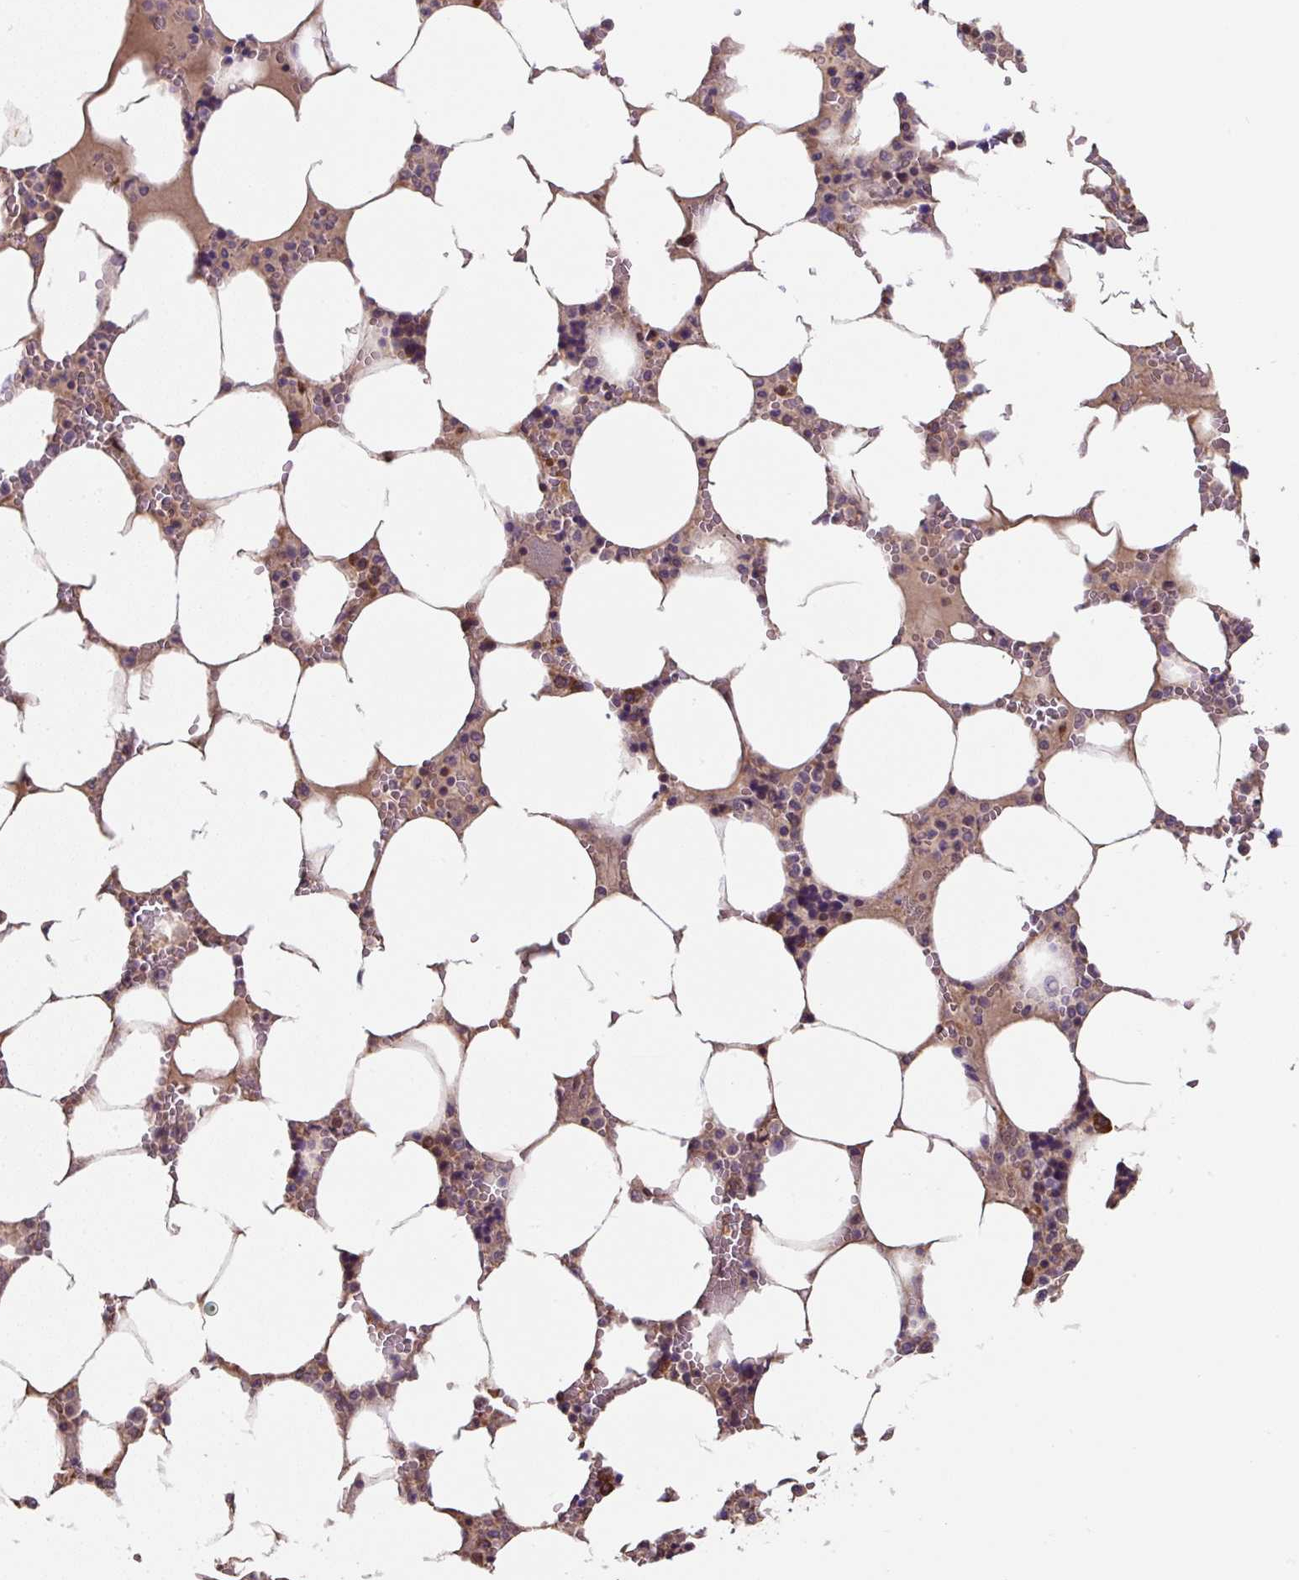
{"staining": {"intensity": "moderate", "quantity": "25%-75%", "location": "cytoplasmic/membranous"}, "tissue": "bone marrow", "cell_type": "Hematopoietic cells", "image_type": "normal", "snomed": [{"axis": "morphology", "description": "Normal tissue, NOS"}, {"axis": "topography", "description": "Bone marrow"}], "caption": "DAB immunohistochemical staining of unremarkable human bone marrow exhibits moderate cytoplasmic/membranous protein staining in approximately 25%-75% of hematopoietic cells.", "gene": "ST13", "patient": {"sex": "male", "age": 64}}